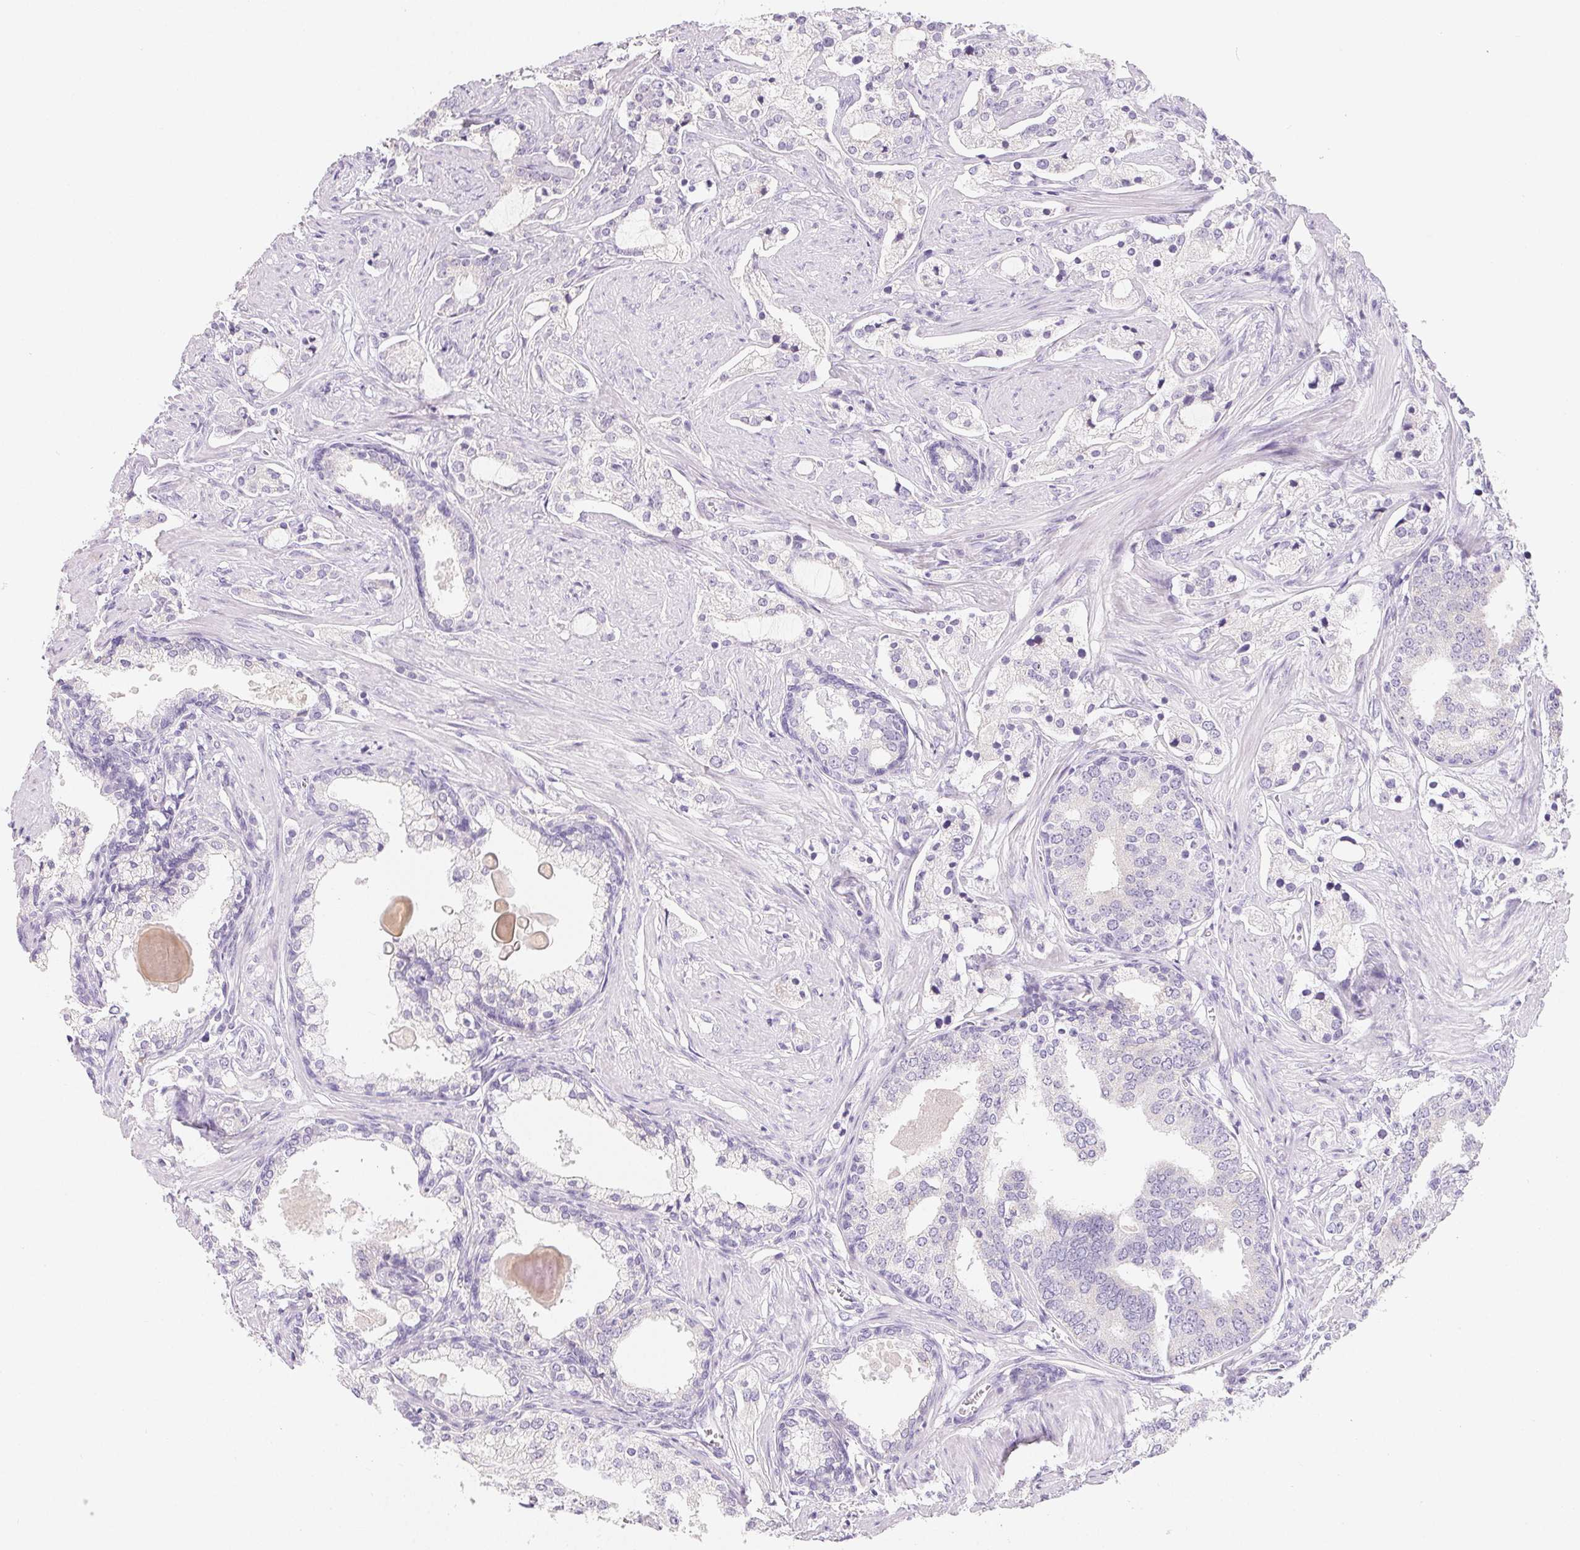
{"staining": {"intensity": "negative", "quantity": "none", "location": "none"}, "tissue": "prostate cancer", "cell_type": "Tumor cells", "image_type": "cancer", "snomed": [{"axis": "morphology", "description": "Adenocarcinoma, Medium grade"}, {"axis": "topography", "description": "Prostate"}], "caption": "Immunohistochemistry of human prostate cancer reveals no staining in tumor cells.", "gene": "SPACA5B", "patient": {"sex": "male", "age": 57}}